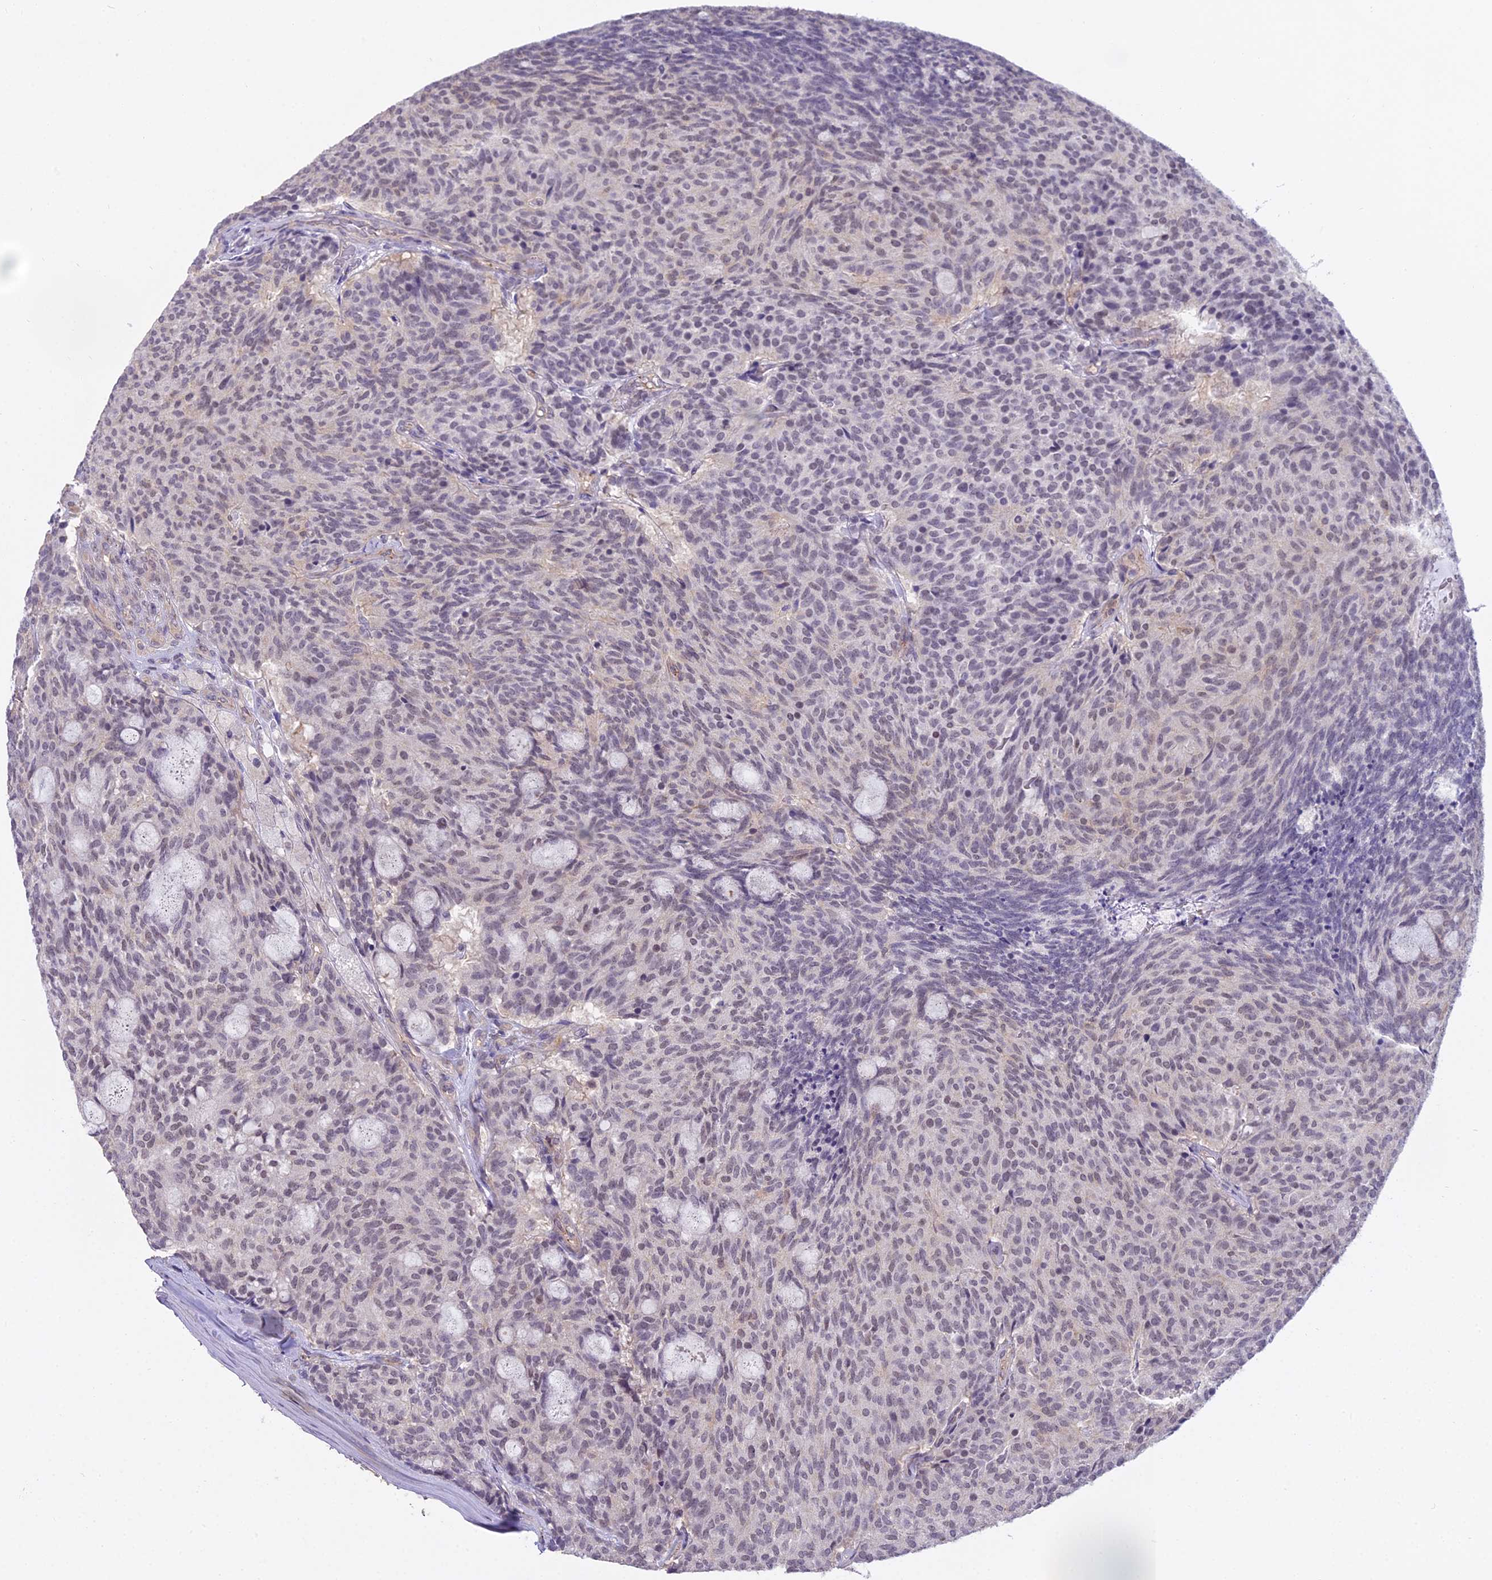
{"staining": {"intensity": "weak", "quantity": "<25%", "location": "nuclear"}, "tissue": "carcinoid", "cell_type": "Tumor cells", "image_type": "cancer", "snomed": [{"axis": "morphology", "description": "Carcinoid, malignant, NOS"}, {"axis": "topography", "description": "Pancreas"}], "caption": "Immunohistochemical staining of carcinoid (malignant) reveals no significant positivity in tumor cells.", "gene": "BLNK", "patient": {"sex": "female", "age": 54}}